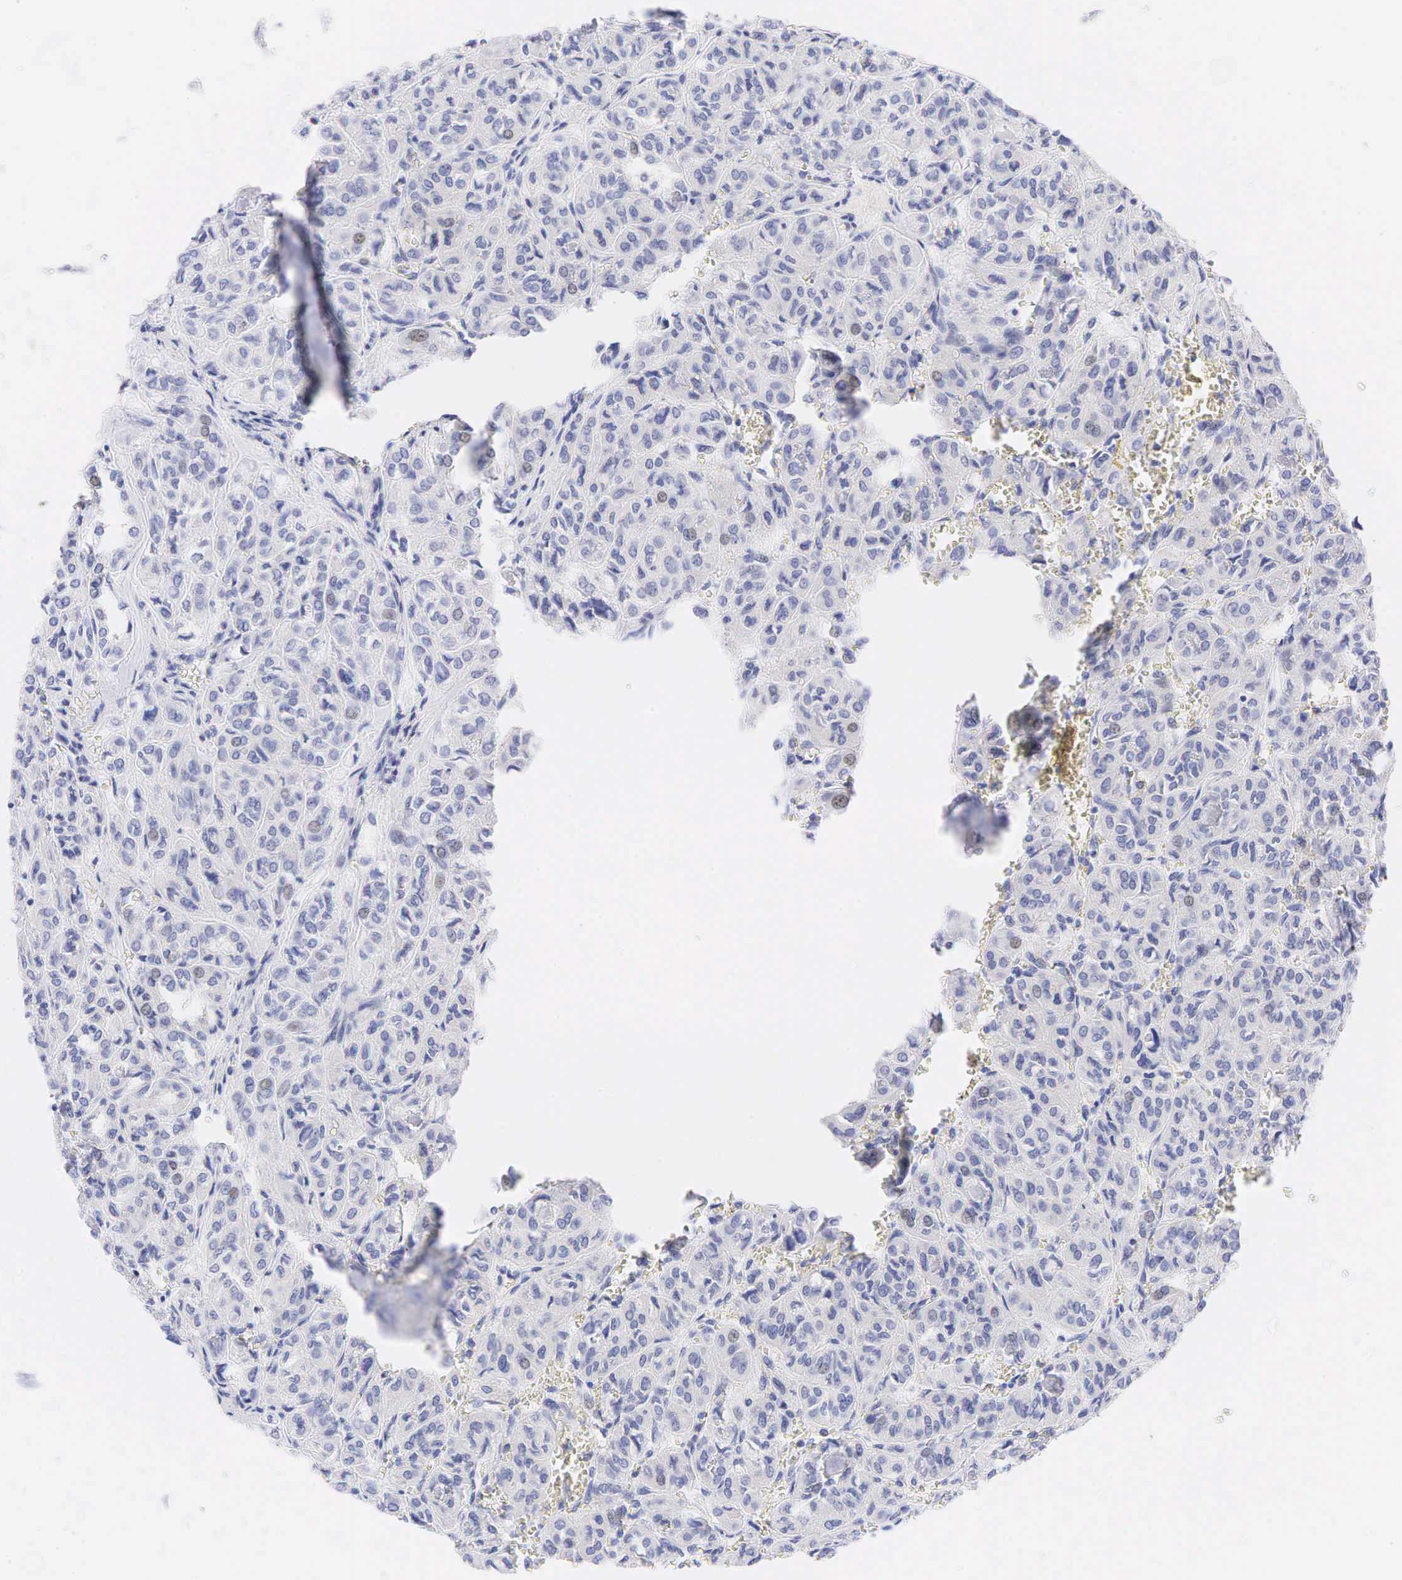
{"staining": {"intensity": "weak", "quantity": "<25%", "location": "nuclear"}, "tissue": "thyroid cancer", "cell_type": "Tumor cells", "image_type": "cancer", "snomed": [{"axis": "morphology", "description": "Follicular adenoma carcinoma, NOS"}, {"axis": "topography", "description": "Thyroid gland"}], "caption": "A high-resolution image shows IHC staining of thyroid follicular adenoma carcinoma, which demonstrates no significant positivity in tumor cells.", "gene": "AR", "patient": {"sex": "female", "age": 71}}